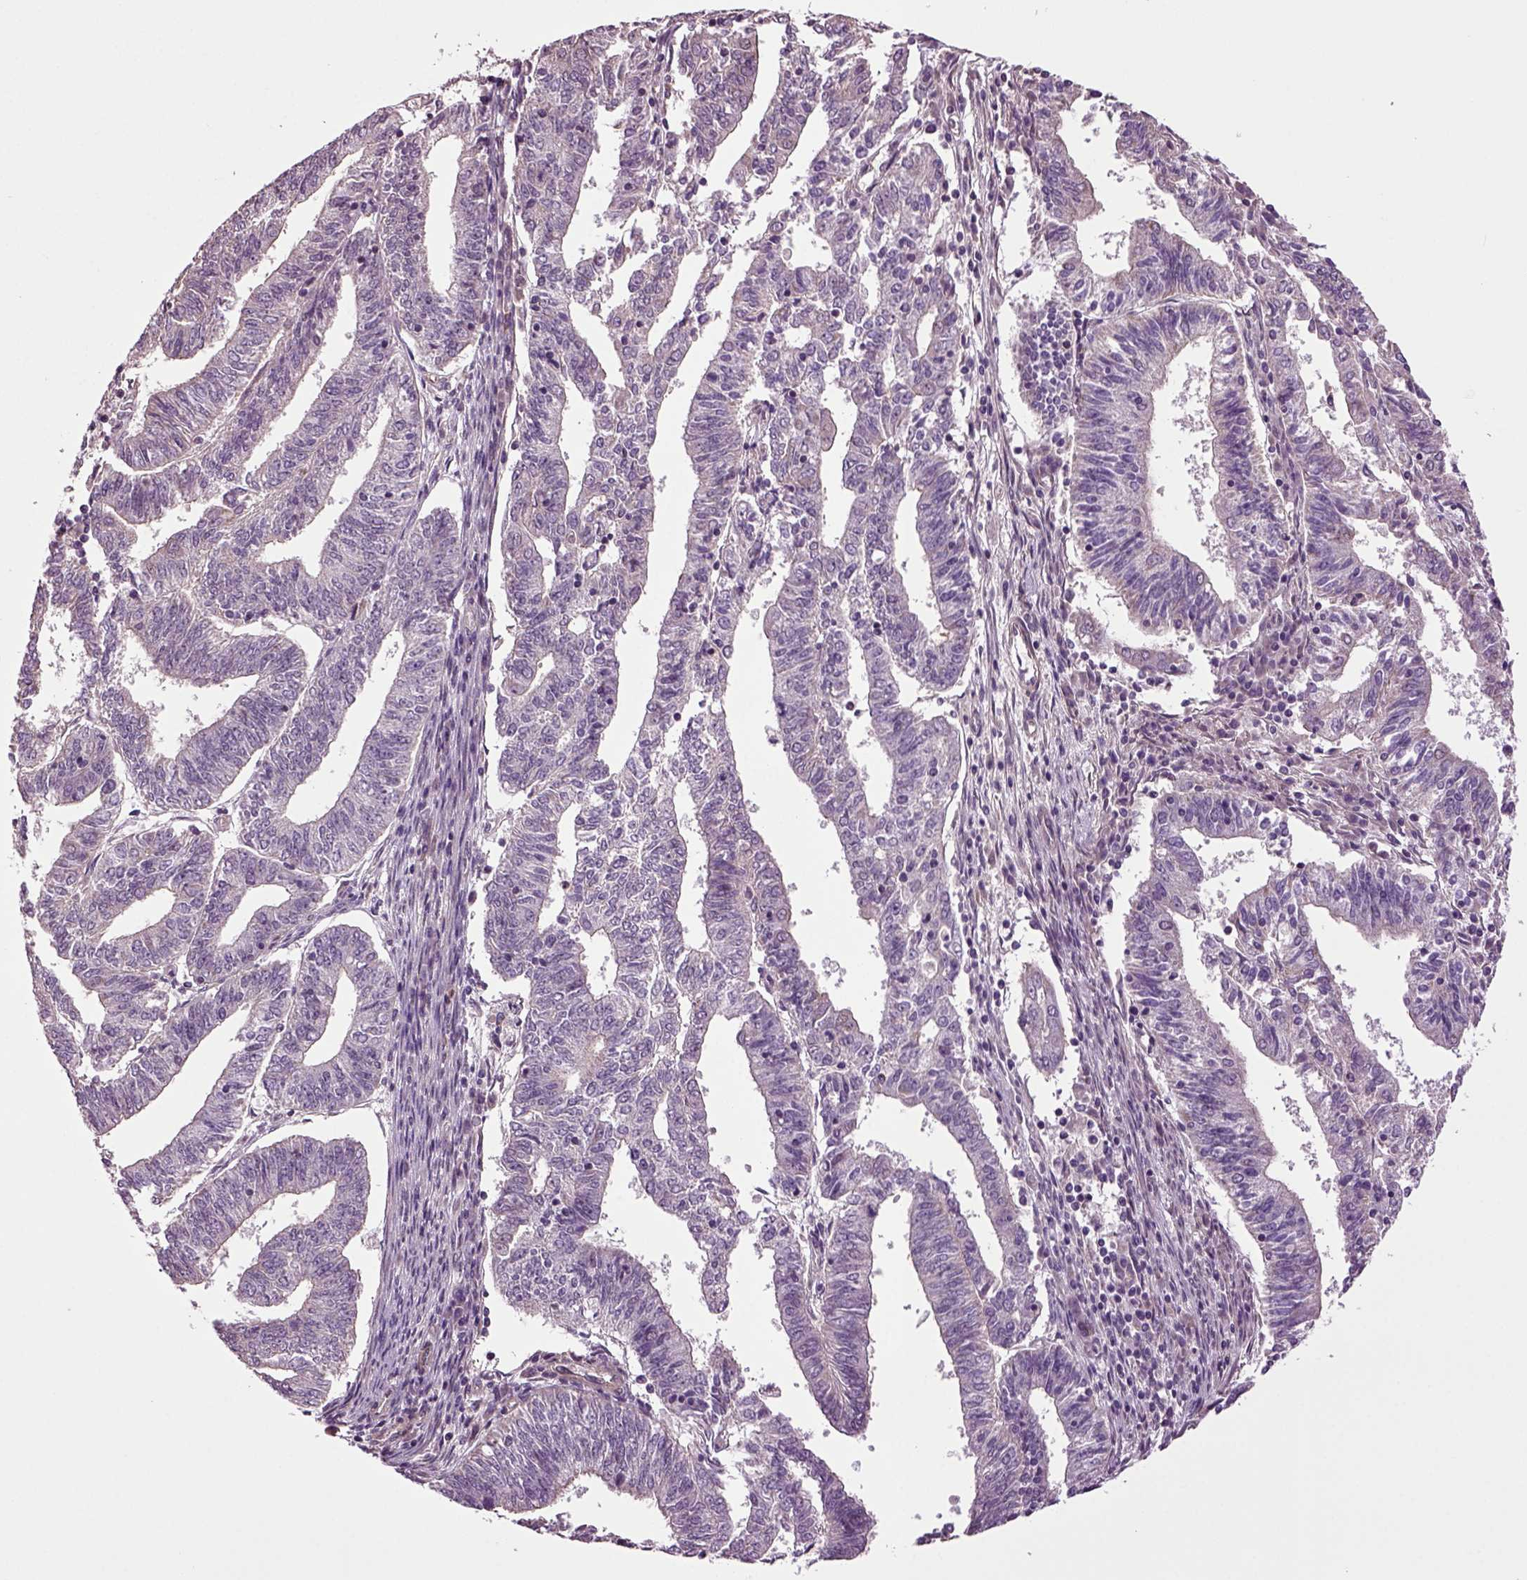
{"staining": {"intensity": "negative", "quantity": "none", "location": "none"}, "tissue": "endometrial cancer", "cell_type": "Tumor cells", "image_type": "cancer", "snomed": [{"axis": "morphology", "description": "Adenocarcinoma, NOS"}, {"axis": "topography", "description": "Endometrium"}], "caption": "This is an immunohistochemistry (IHC) micrograph of human endometrial adenocarcinoma. There is no expression in tumor cells.", "gene": "HAGHL", "patient": {"sex": "female", "age": 82}}